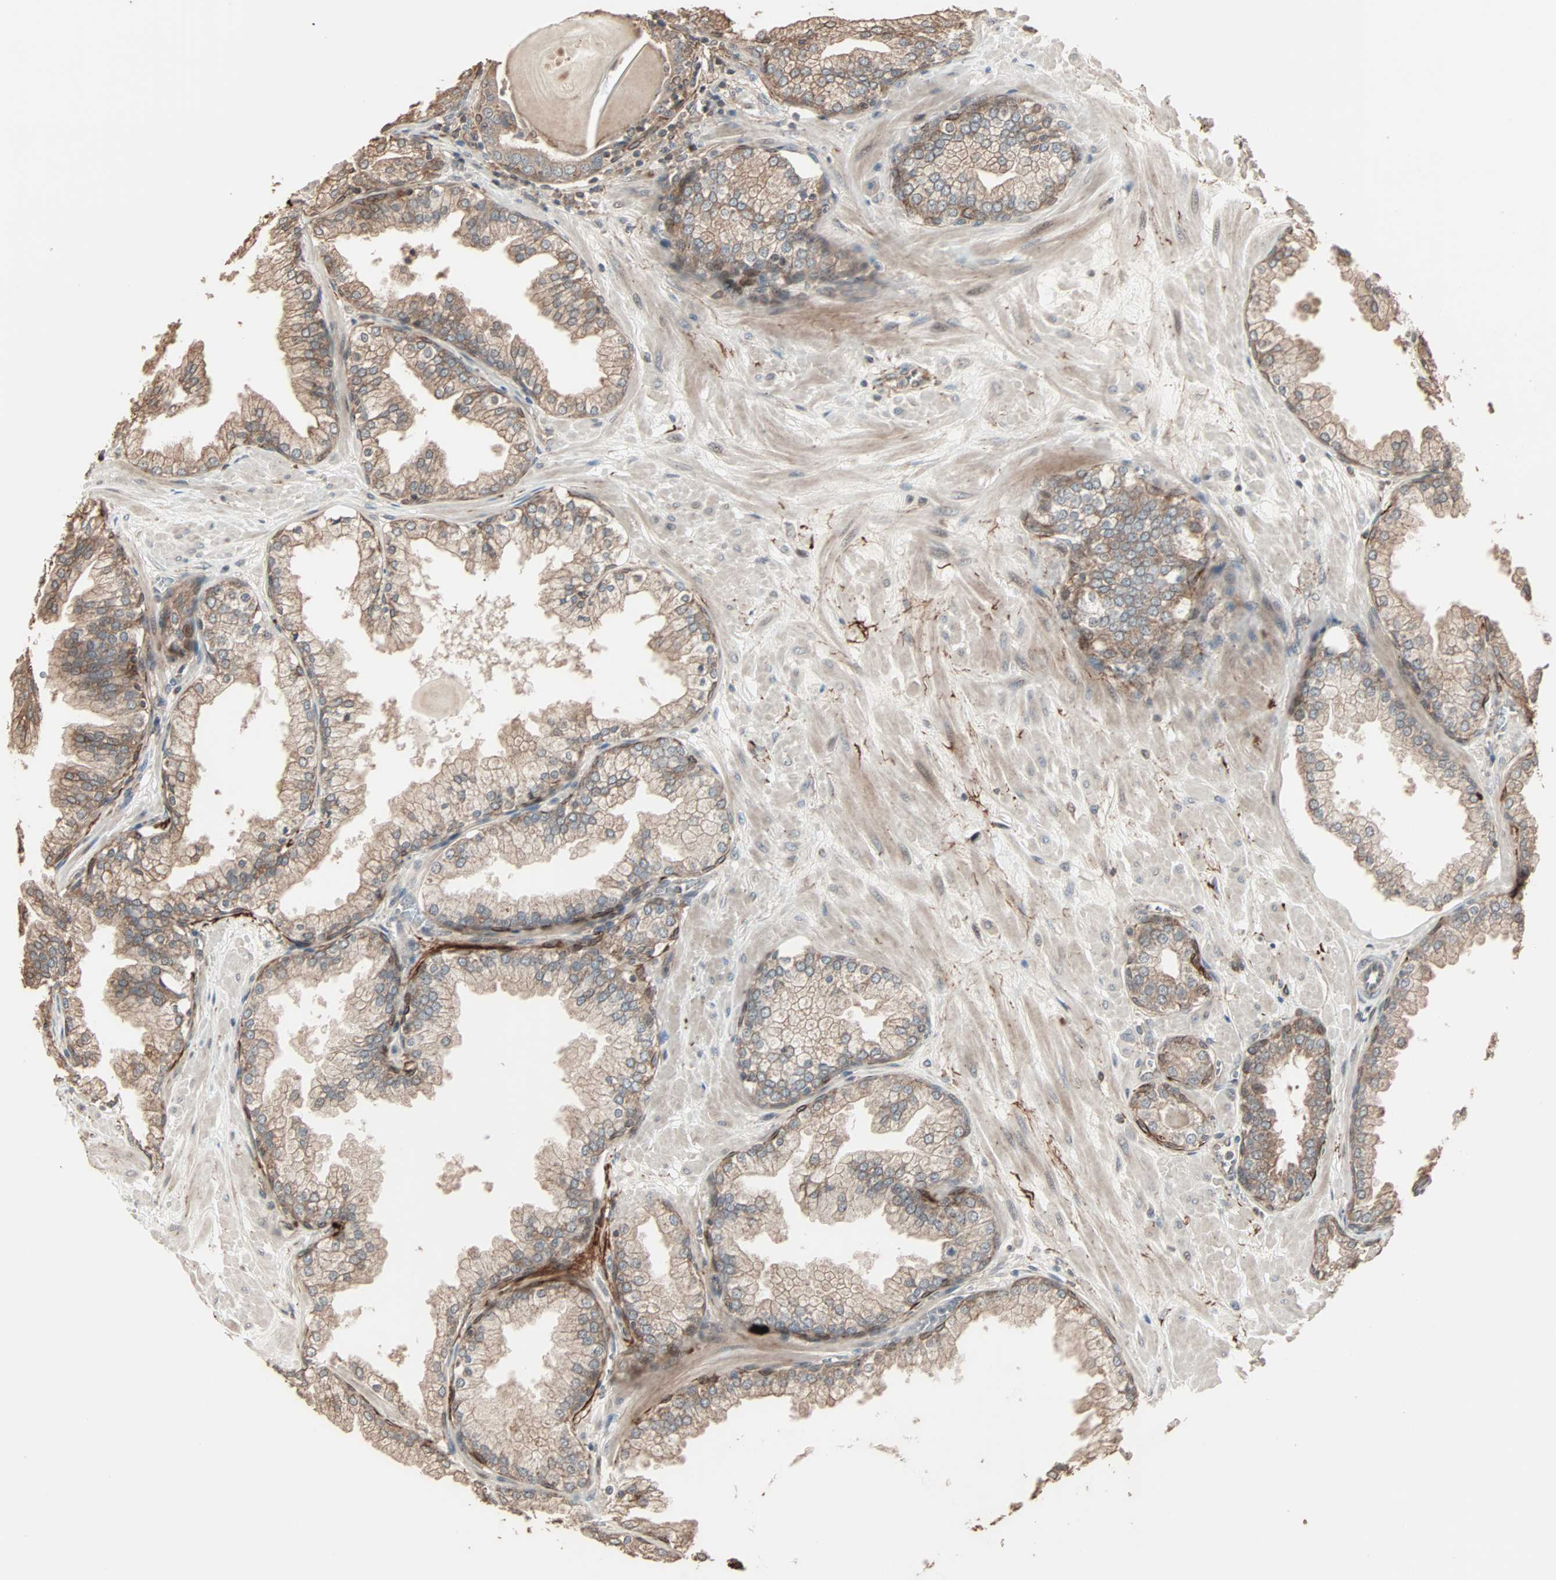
{"staining": {"intensity": "moderate", "quantity": ">75%", "location": "cytoplasmic/membranous"}, "tissue": "prostate", "cell_type": "Glandular cells", "image_type": "normal", "snomed": [{"axis": "morphology", "description": "Normal tissue, NOS"}, {"axis": "topography", "description": "Prostate"}], "caption": "Protein analysis of benign prostate displays moderate cytoplasmic/membranous positivity in approximately >75% of glandular cells.", "gene": "CALCRL", "patient": {"sex": "male", "age": 51}}